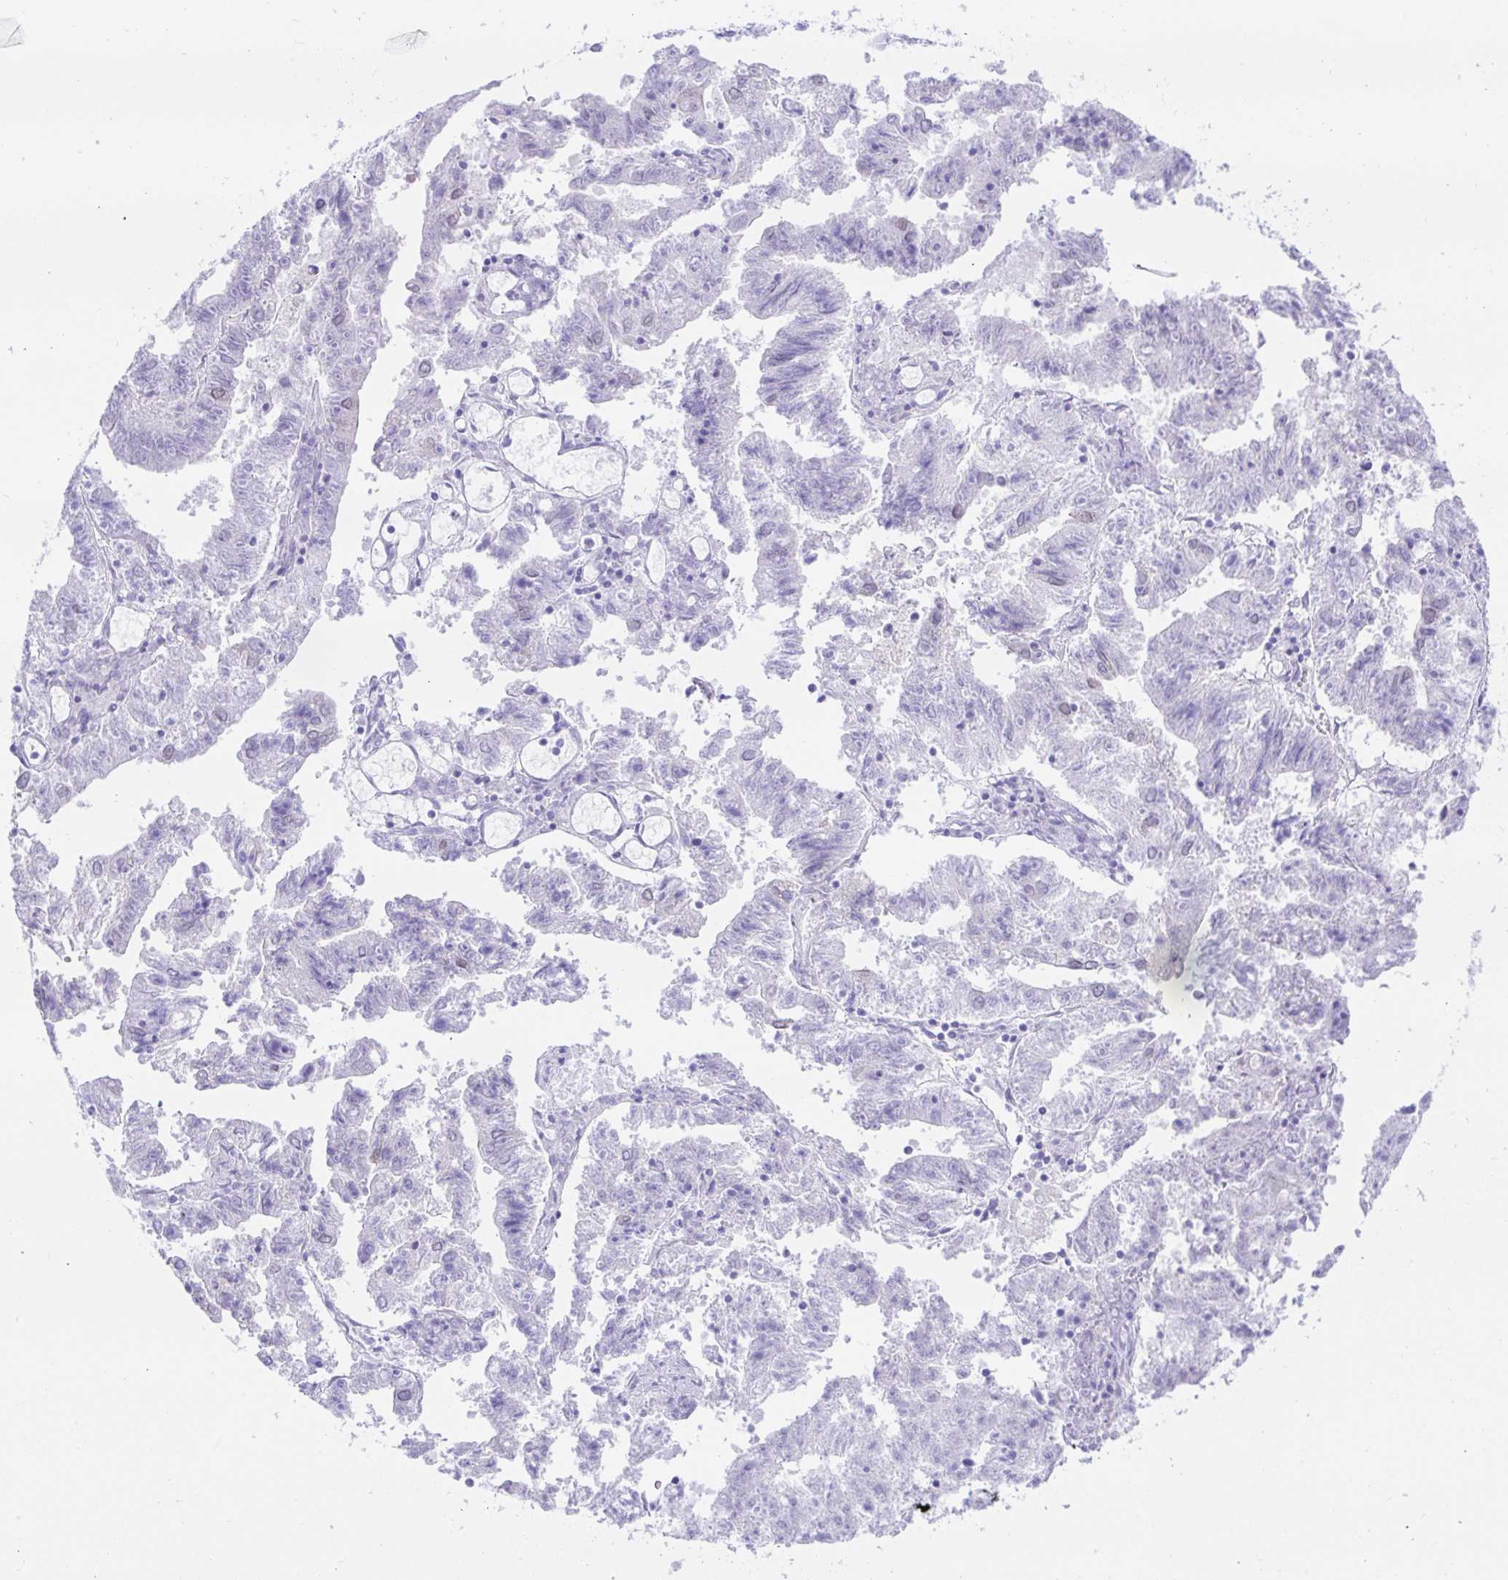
{"staining": {"intensity": "negative", "quantity": "none", "location": "none"}, "tissue": "endometrial cancer", "cell_type": "Tumor cells", "image_type": "cancer", "snomed": [{"axis": "morphology", "description": "Adenocarcinoma, NOS"}, {"axis": "topography", "description": "Endometrium"}], "caption": "This is an IHC photomicrograph of human endometrial adenocarcinoma. There is no positivity in tumor cells.", "gene": "PAX8", "patient": {"sex": "female", "age": 82}}